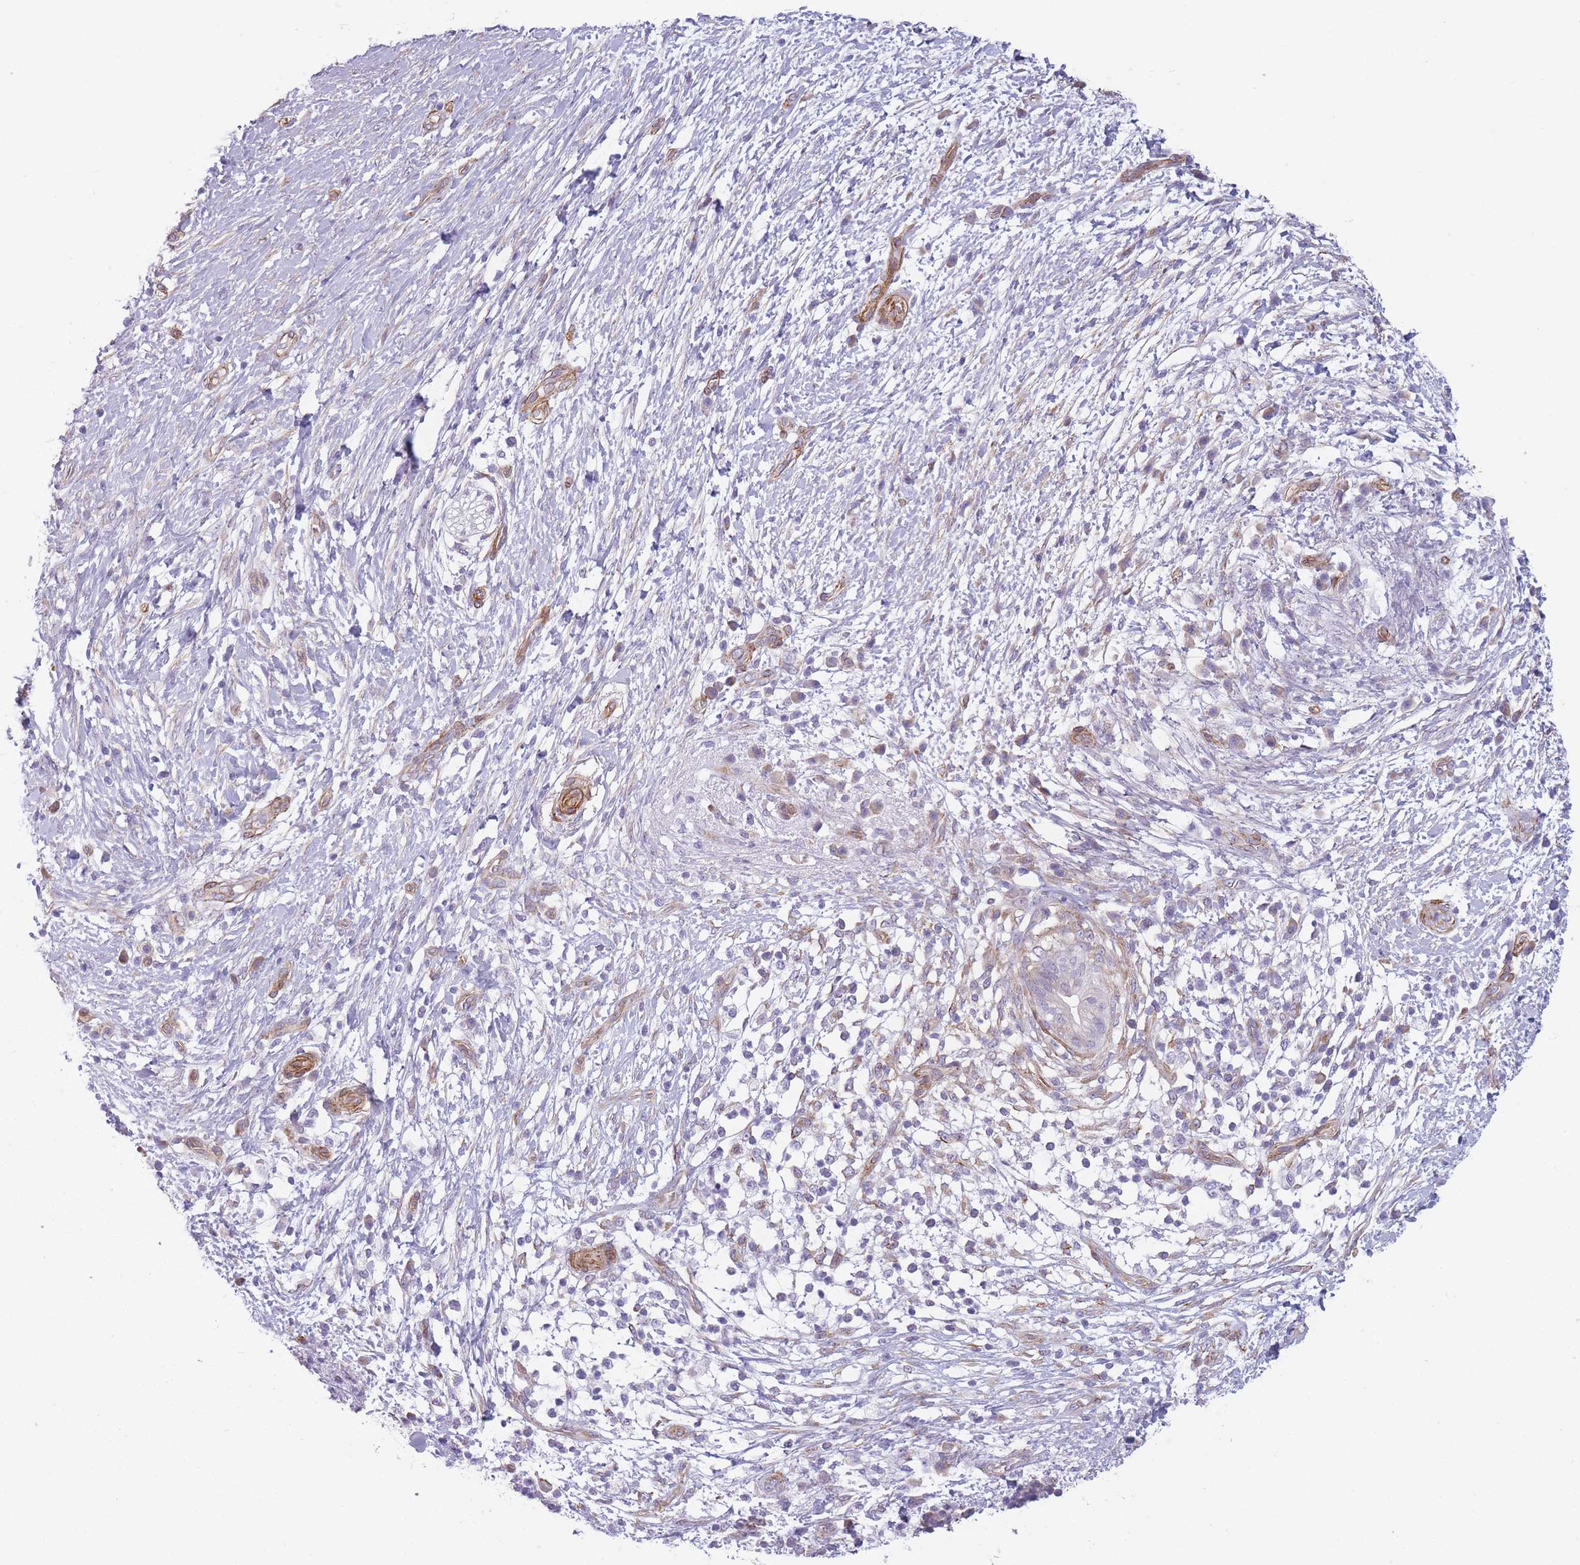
{"staining": {"intensity": "negative", "quantity": "none", "location": "none"}, "tissue": "pancreatic cancer", "cell_type": "Tumor cells", "image_type": "cancer", "snomed": [{"axis": "morphology", "description": "Adenocarcinoma, NOS"}, {"axis": "topography", "description": "Pancreas"}], "caption": "Tumor cells are negative for brown protein staining in pancreatic cancer.", "gene": "OR6B3", "patient": {"sex": "female", "age": 72}}